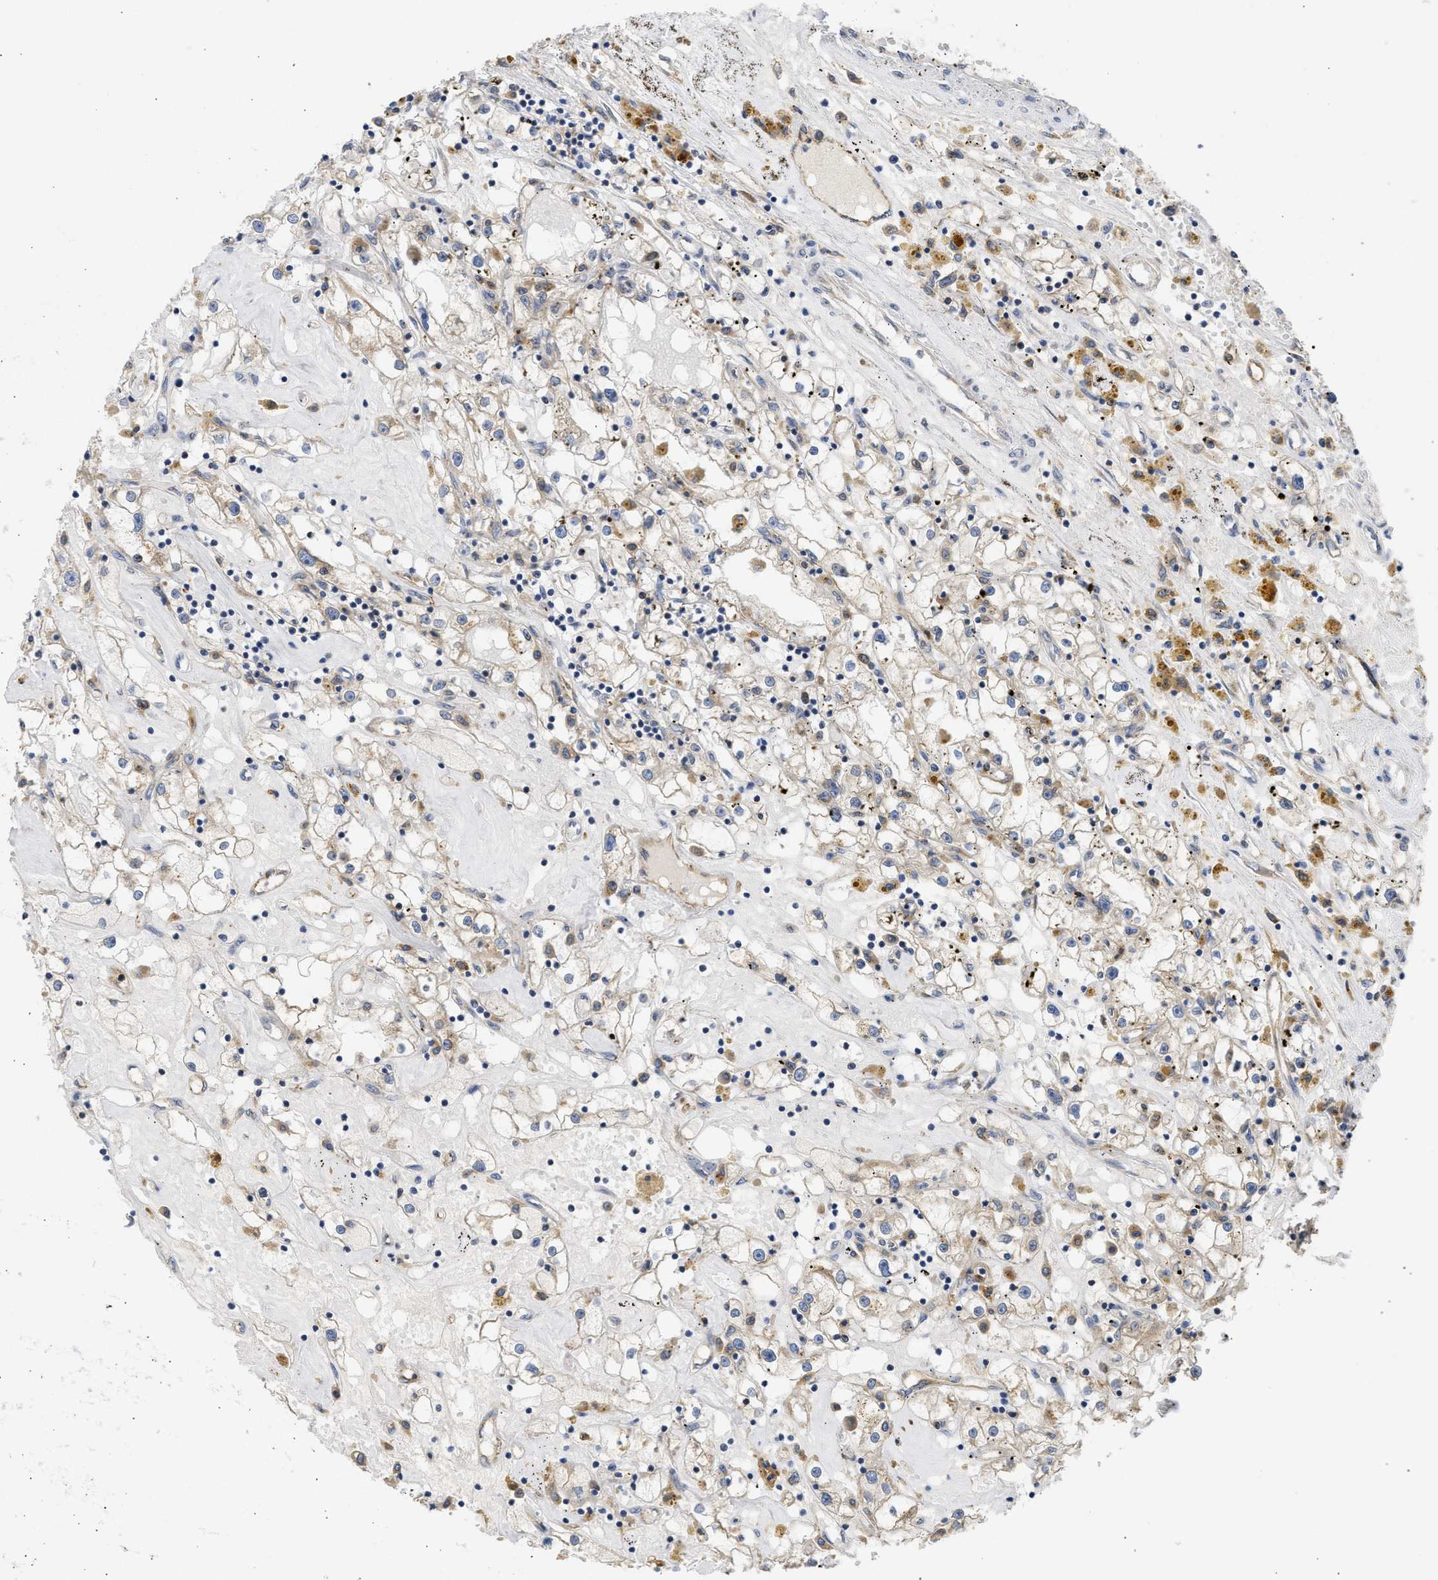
{"staining": {"intensity": "weak", "quantity": "<25%", "location": "cytoplasmic/membranous"}, "tissue": "renal cancer", "cell_type": "Tumor cells", "image_type": "cancer", "snomed": [{"axis": "morphology", "description": "Adenocarcinoma, NOS"}, {"axis": "topography", "description": "Kidney"}], "caption": "DAB (3,3'-diaminobenzidine) immunohistochemical staining of human renal adenocarcinoma reveals no significant expression in tumor cells.", "gene": "TMED1", "patient": {"sex": "male", "age": 56}}